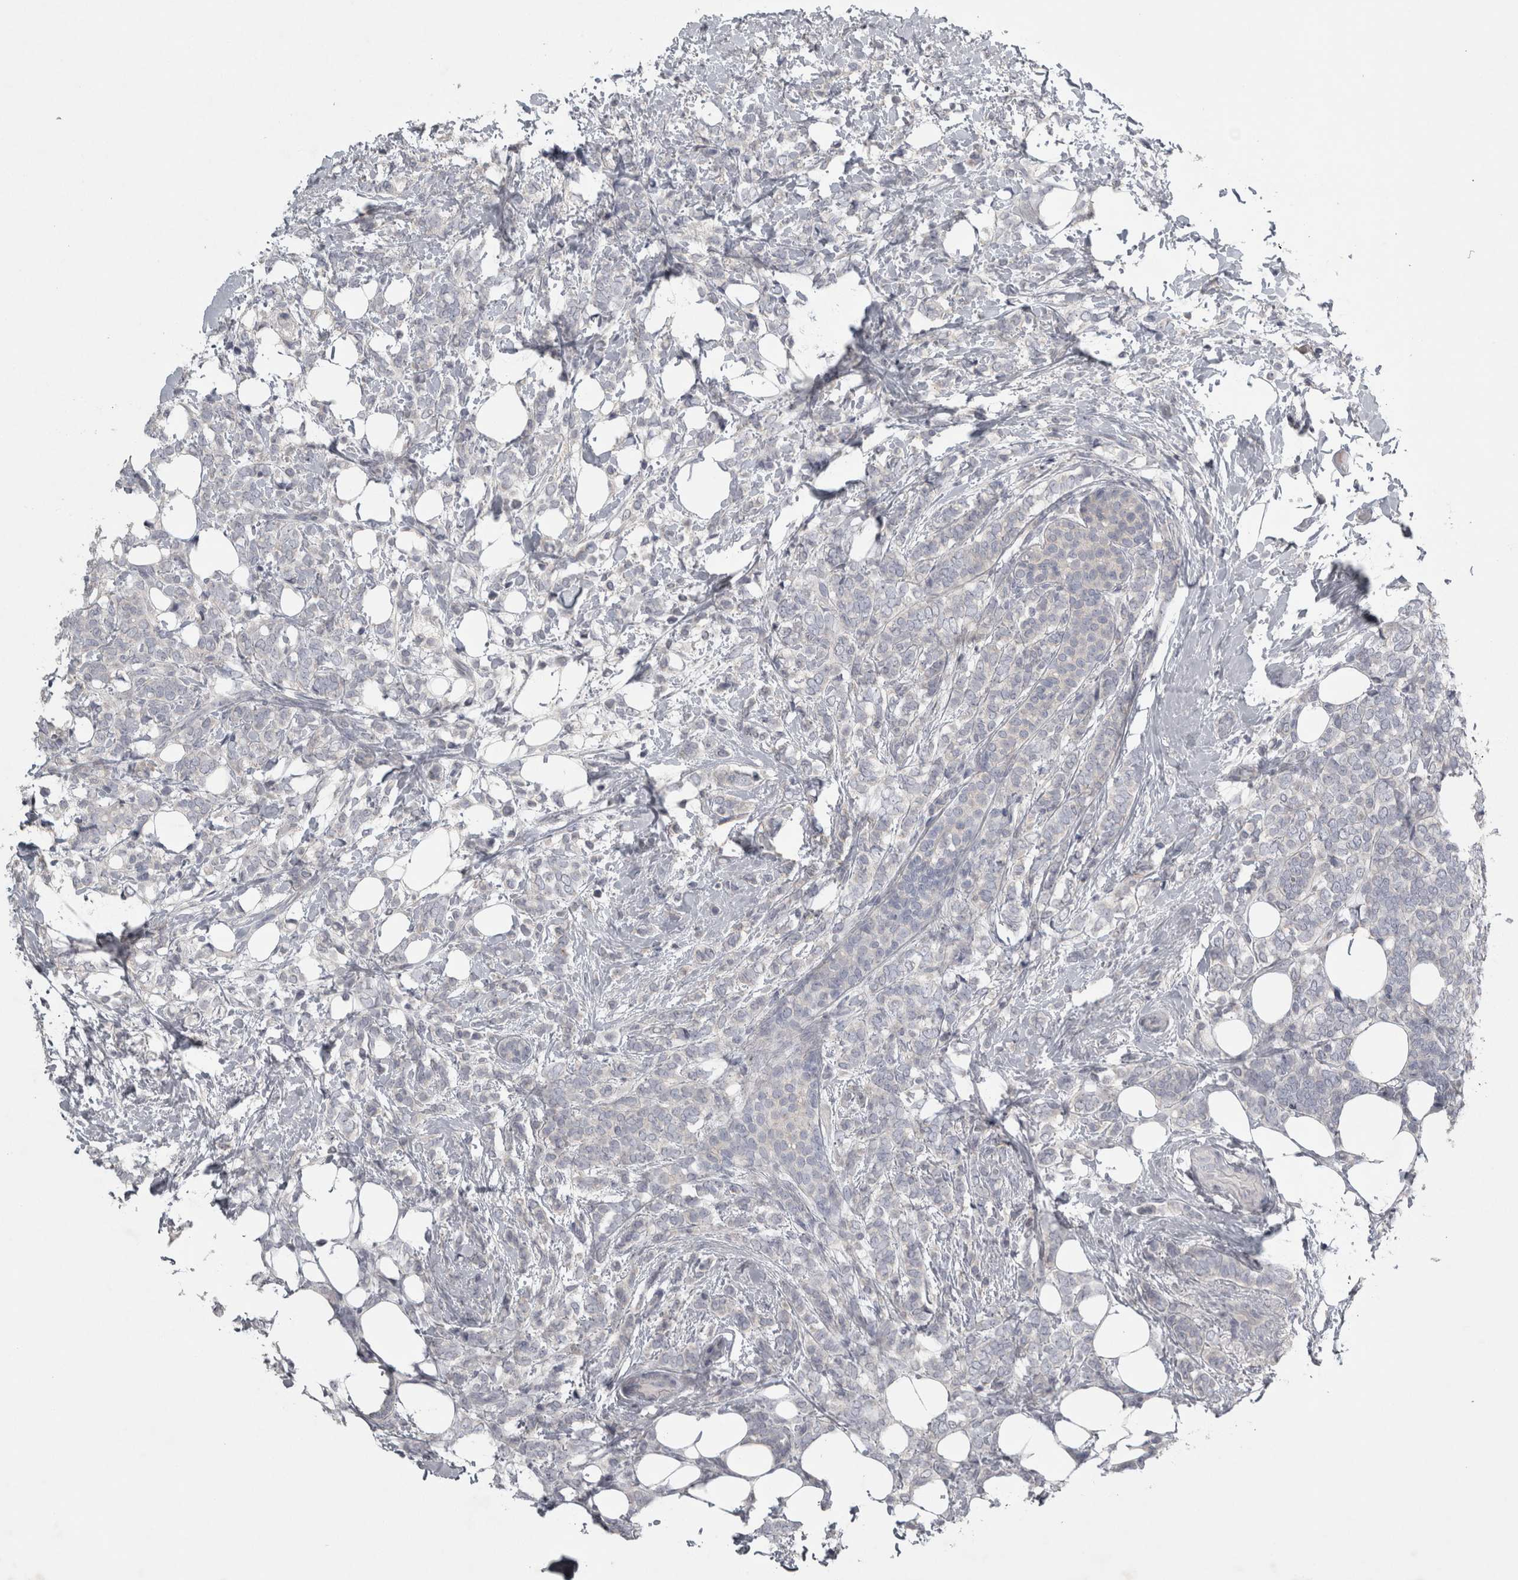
{"staining": {"intensity": "negative", "quantity": "none", "location": "none"}, "tissue": "breast cancer", "cell_type": "Tumor cells", "image_type": "cancer", "snomed": [{"axis": "morphology", "description": "Lobular carcinoma"}, {"axis": "topography", "description": "Breast"}], "caption": "Immunohistochemical staining of breast cancer reveals no significant positivity in tumor cells.", "gene": "ENPP7", "patient": {"sex": "female", "age": 50}}